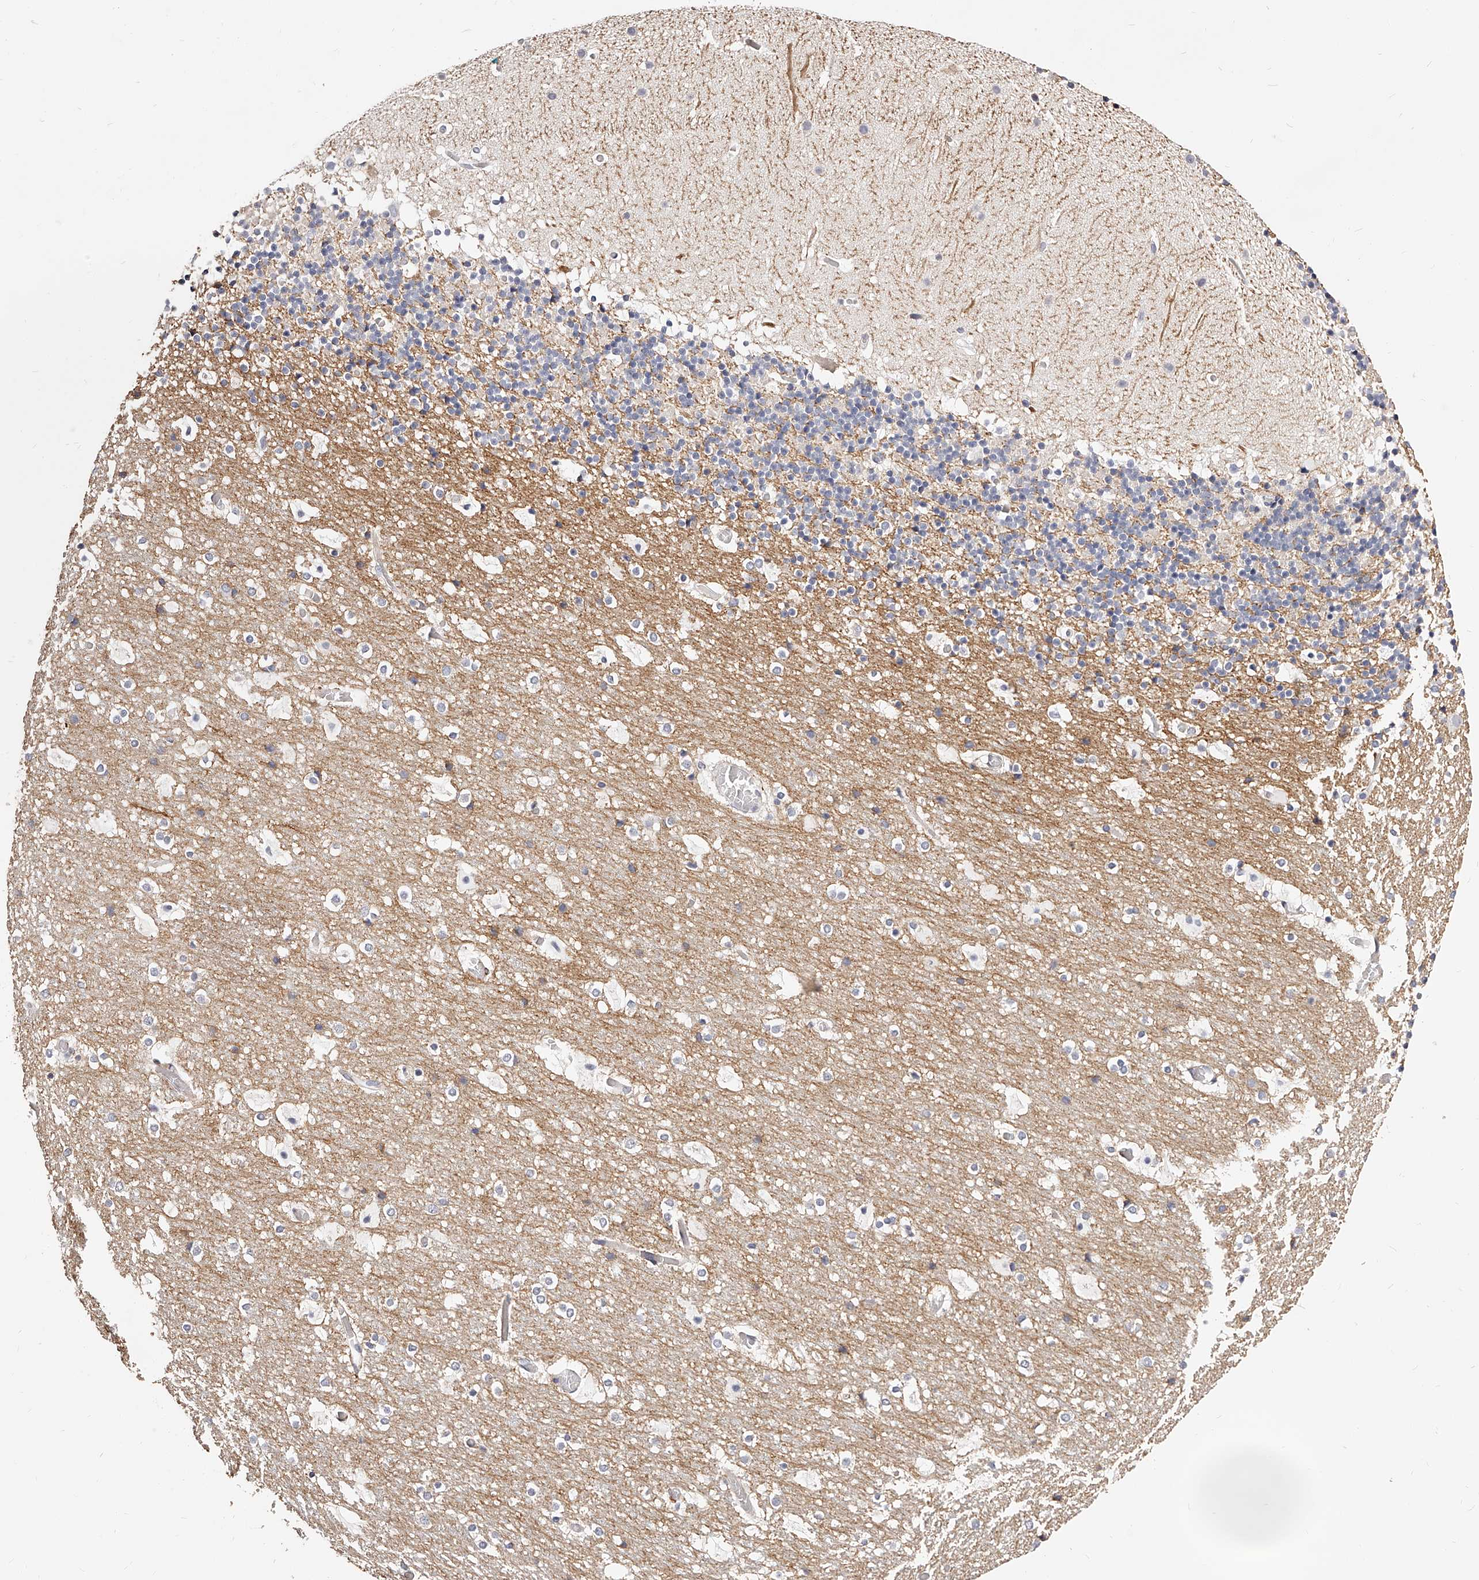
{"staining": {"intensity": "negative", "quantity": "none", "location": "none"}, "tissue": "cerebellum", "cell_type": "Cells in granular layer", "image_type": "normal", "snomed": [{"axis": "morphology", "description": "Normal tissue, NOS"}, {"axis": "topography", "description": "Cerebellum"}], "caption": "This is a micrograph of immunohistochemistry (IHC) staining of benign cerebellum, which shows no positivity in cells in granular layer.", "gene": "CD82", "patient": {"sex": "male", "age": 57}}